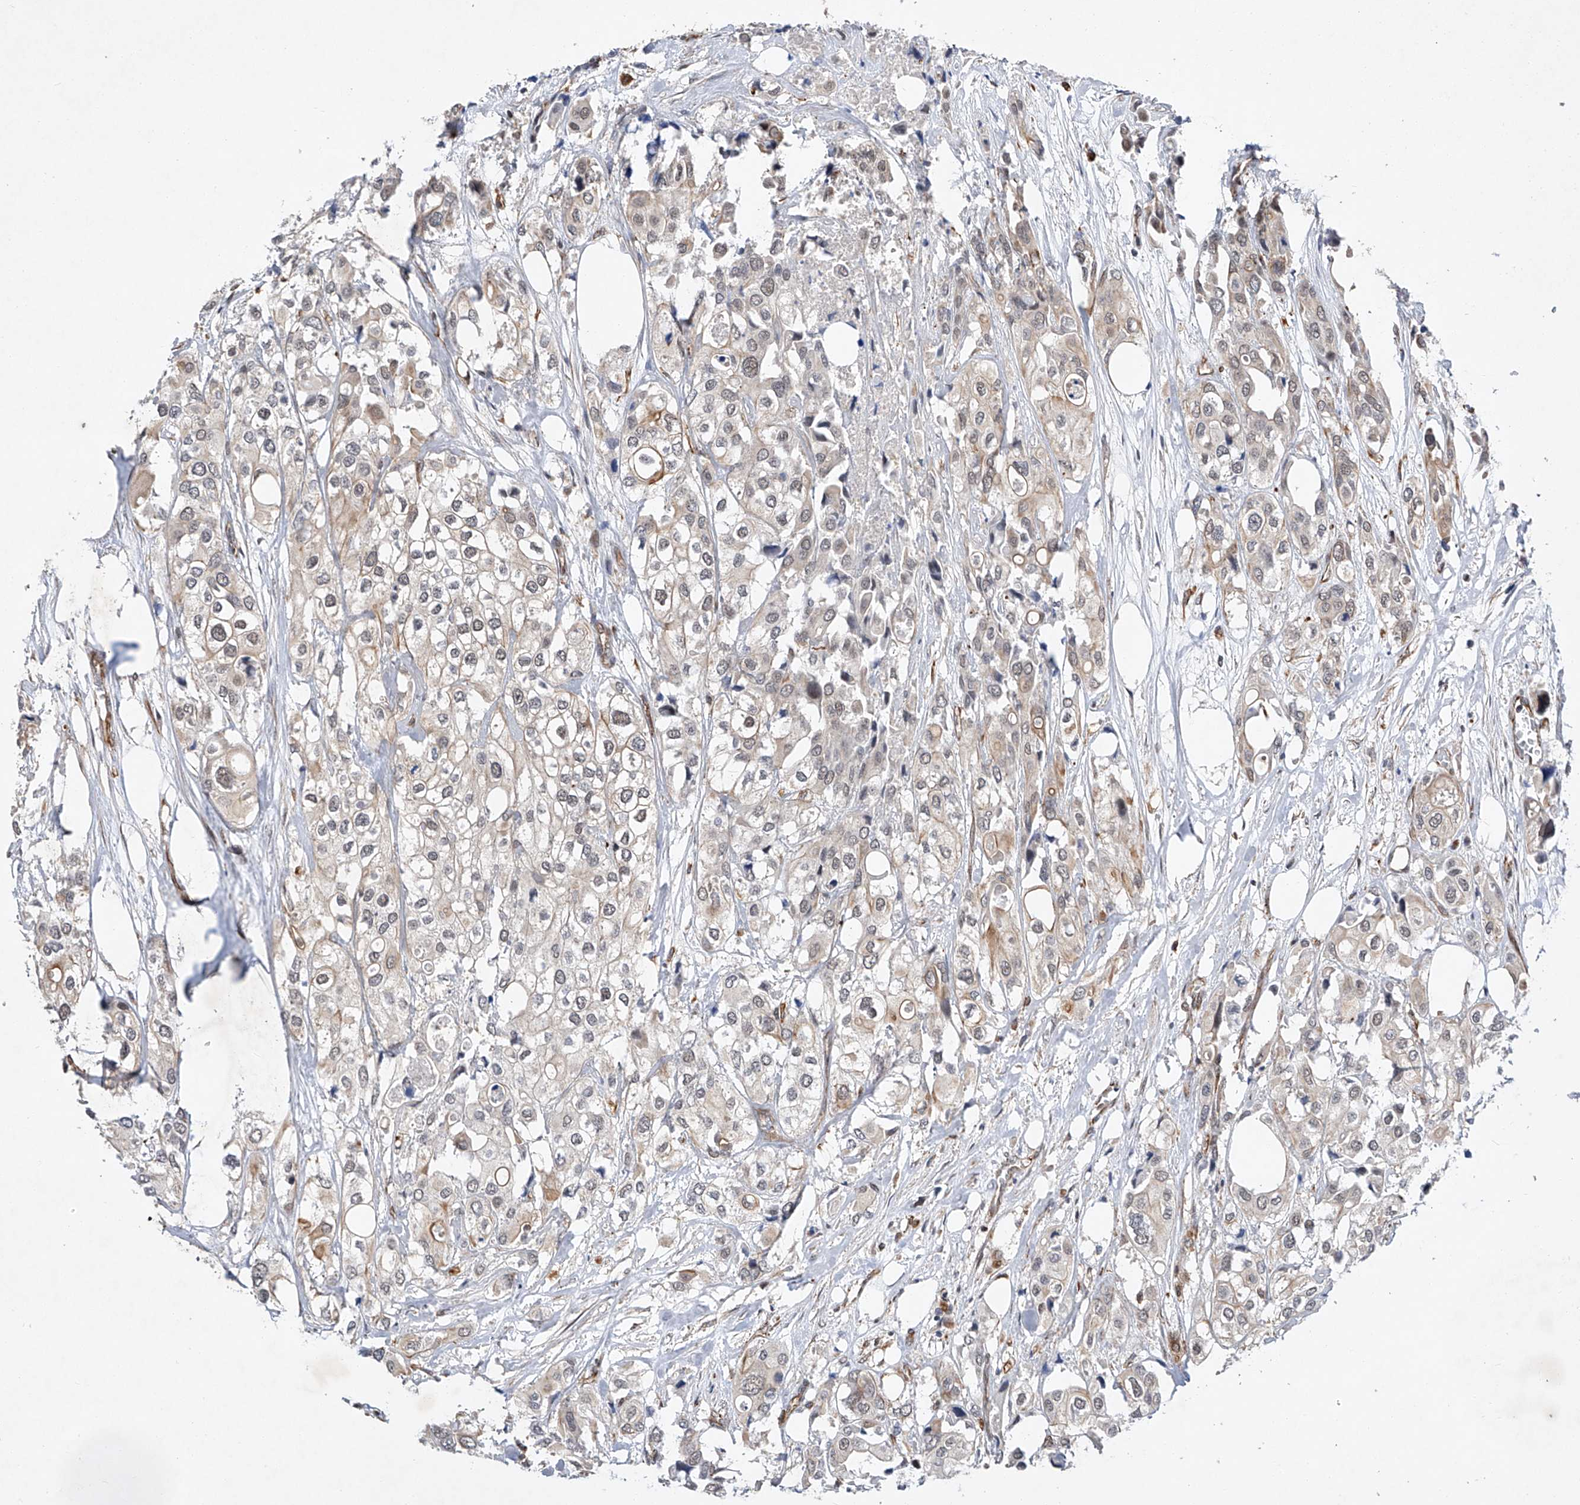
{"staining": {"intensity": "weak", "quantity": "<25%", "location": "cytoplasmic/membranous"}, "tissue": "urothelial cancer", "cell_type": "Tumor cells", "image_type": "cancer", "snomed": [{"axis": "morphology", "description": "Urothelial carcinoma, High grade"}, {"axis": "topography", "description": "Urinary bladder"}], "caption": "The image demonstrates no staining of tumor cells in urothelial cancer.", "gene": "AMD1", "patient": {"sex": "male", "age": 64}}